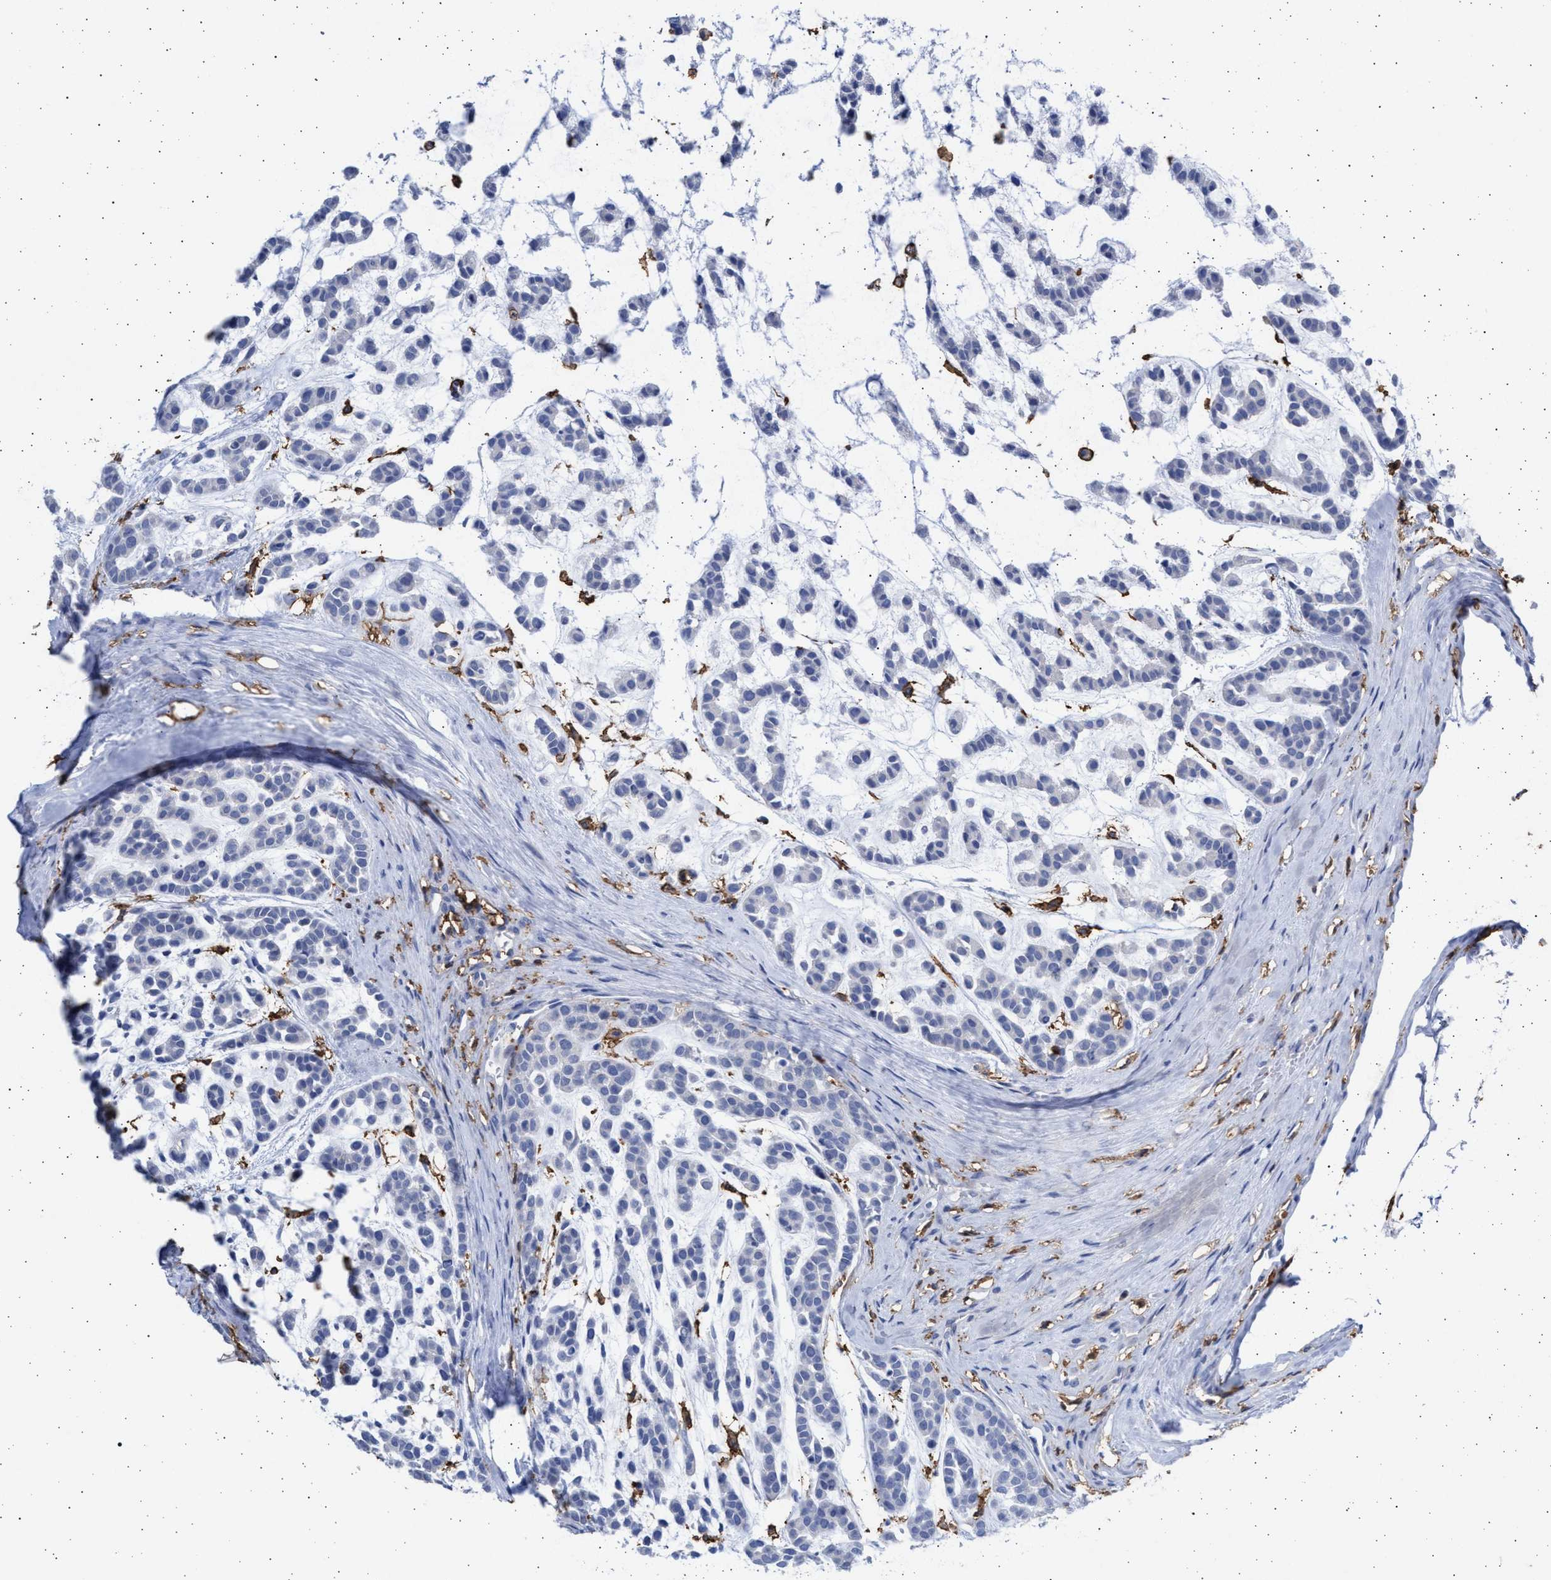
{"staining": {"intensity": "negative", "quantity": "none", "location": "none"}, "tissue": "head and neck cancer", "cell_type": "Tumor cells", "image_type": "cancer", "snomed": [{"axis": "morphology", "description": "Adenocarcinoma, NOS"}, {"axis": "morphology", "description": "Adenoma, NOS"}, {"axis": "topography", "description": "Head-Neck"}], "caption": "High magnification brightfield microscopy of head and neck cancer stained with DAB (brown) and counterstained with hematoxylin (blue): tumor cells show no significant positivity. (Immunohistochemistry (ihc), brightfield microscopy, high magnification).", "gene": "FCER1A", "patient": {"sex": "female", "age": 55}}